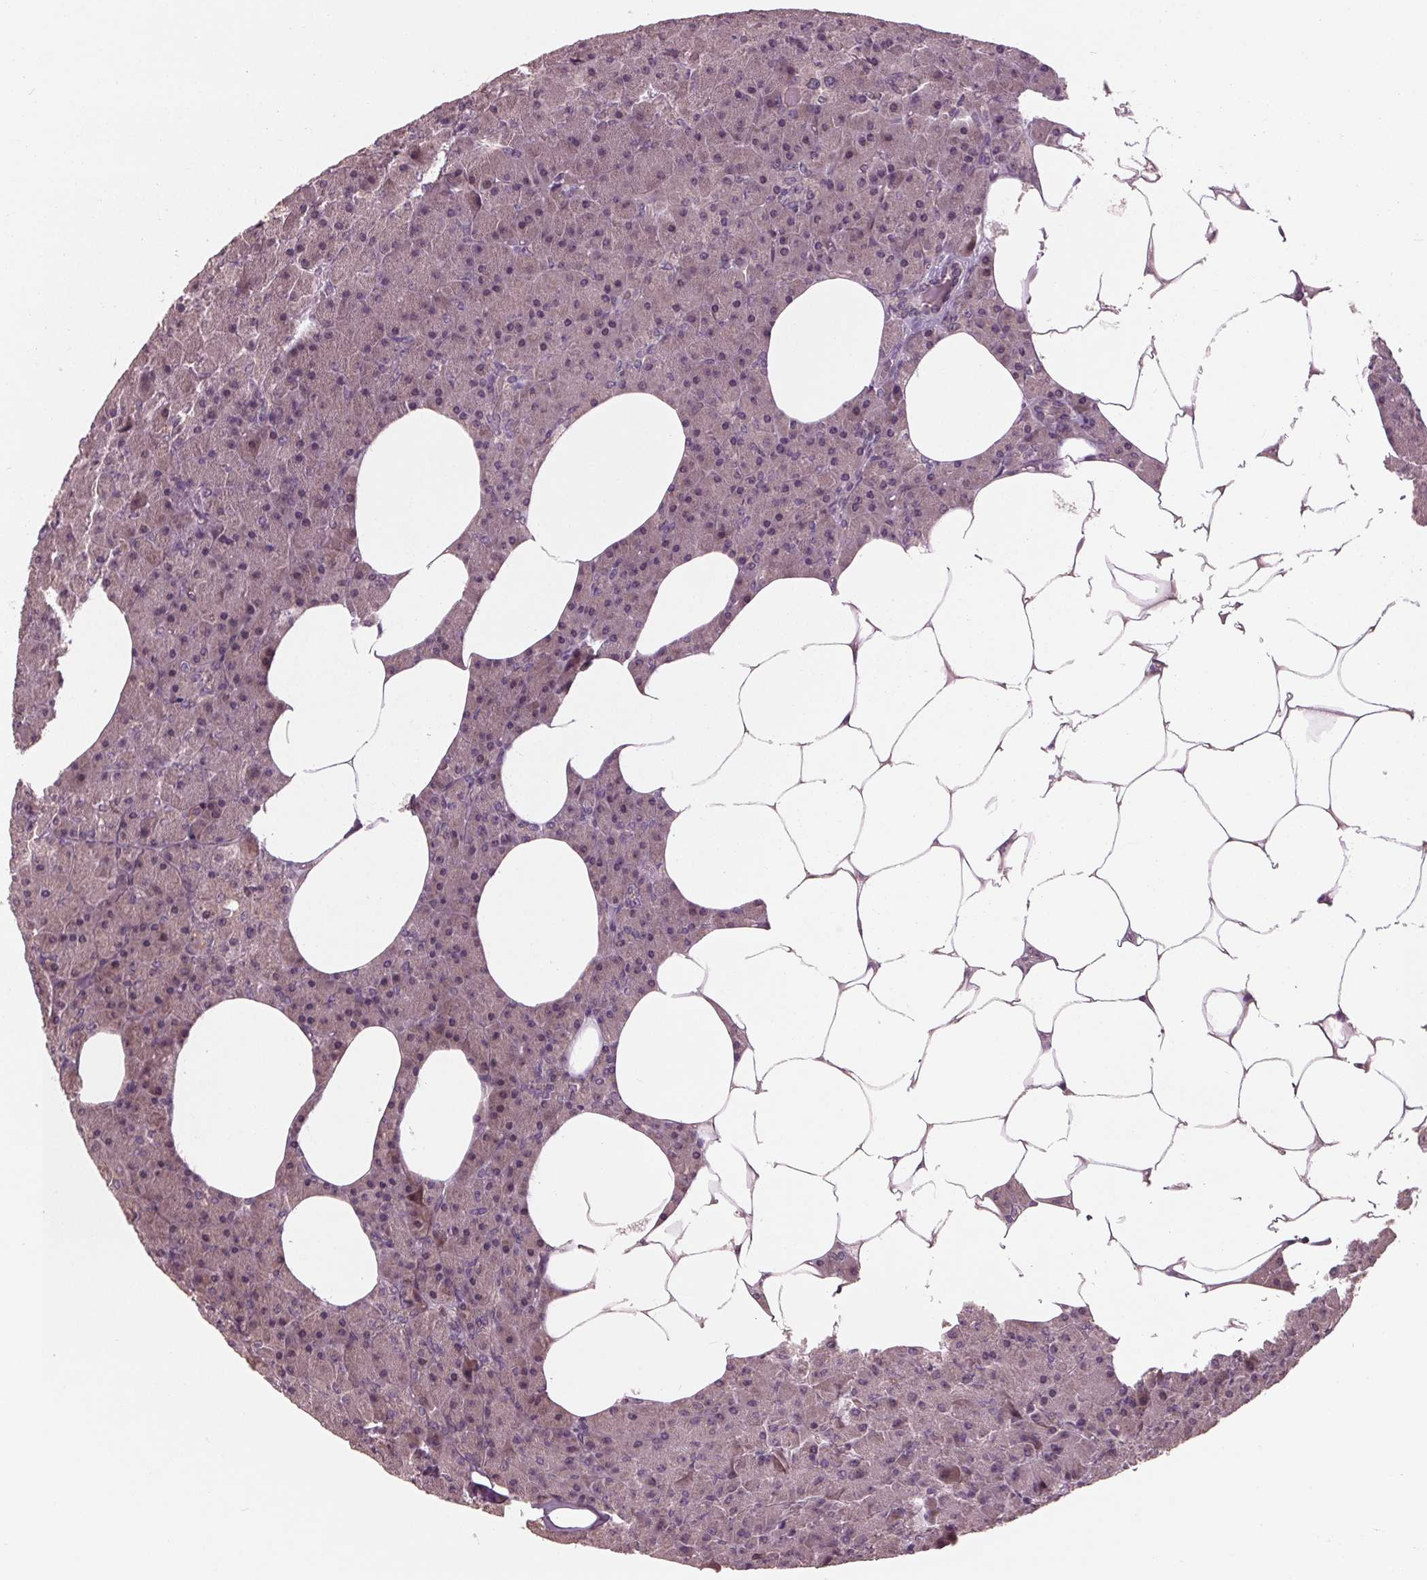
{"staining": {"intensity": "weak", "quantity": "<25%", "location": "cytoplasmic/membranous"}, "tissue": "pancreas", "cell_type": "Exocrine glandular cells", "image_type": "normal", "snomed": [{"axis": "morphology", "description": "Normal tissue, NOS"}, {"axis": "topography", "description": "Pancreas"}], "caption": "Pancreas was stained to show a protein in brown. There is no significant staining in exocrine glandular cells. (Stains: DAB (3,3'-diaminobenzidine) immunohistochemistry (IHC) with hematoxylin counter stain, Microscopy: brightfield microscopy at high magnification).", "gene": "MAPK8", "patient": {"sex": "female", "age": 45}}